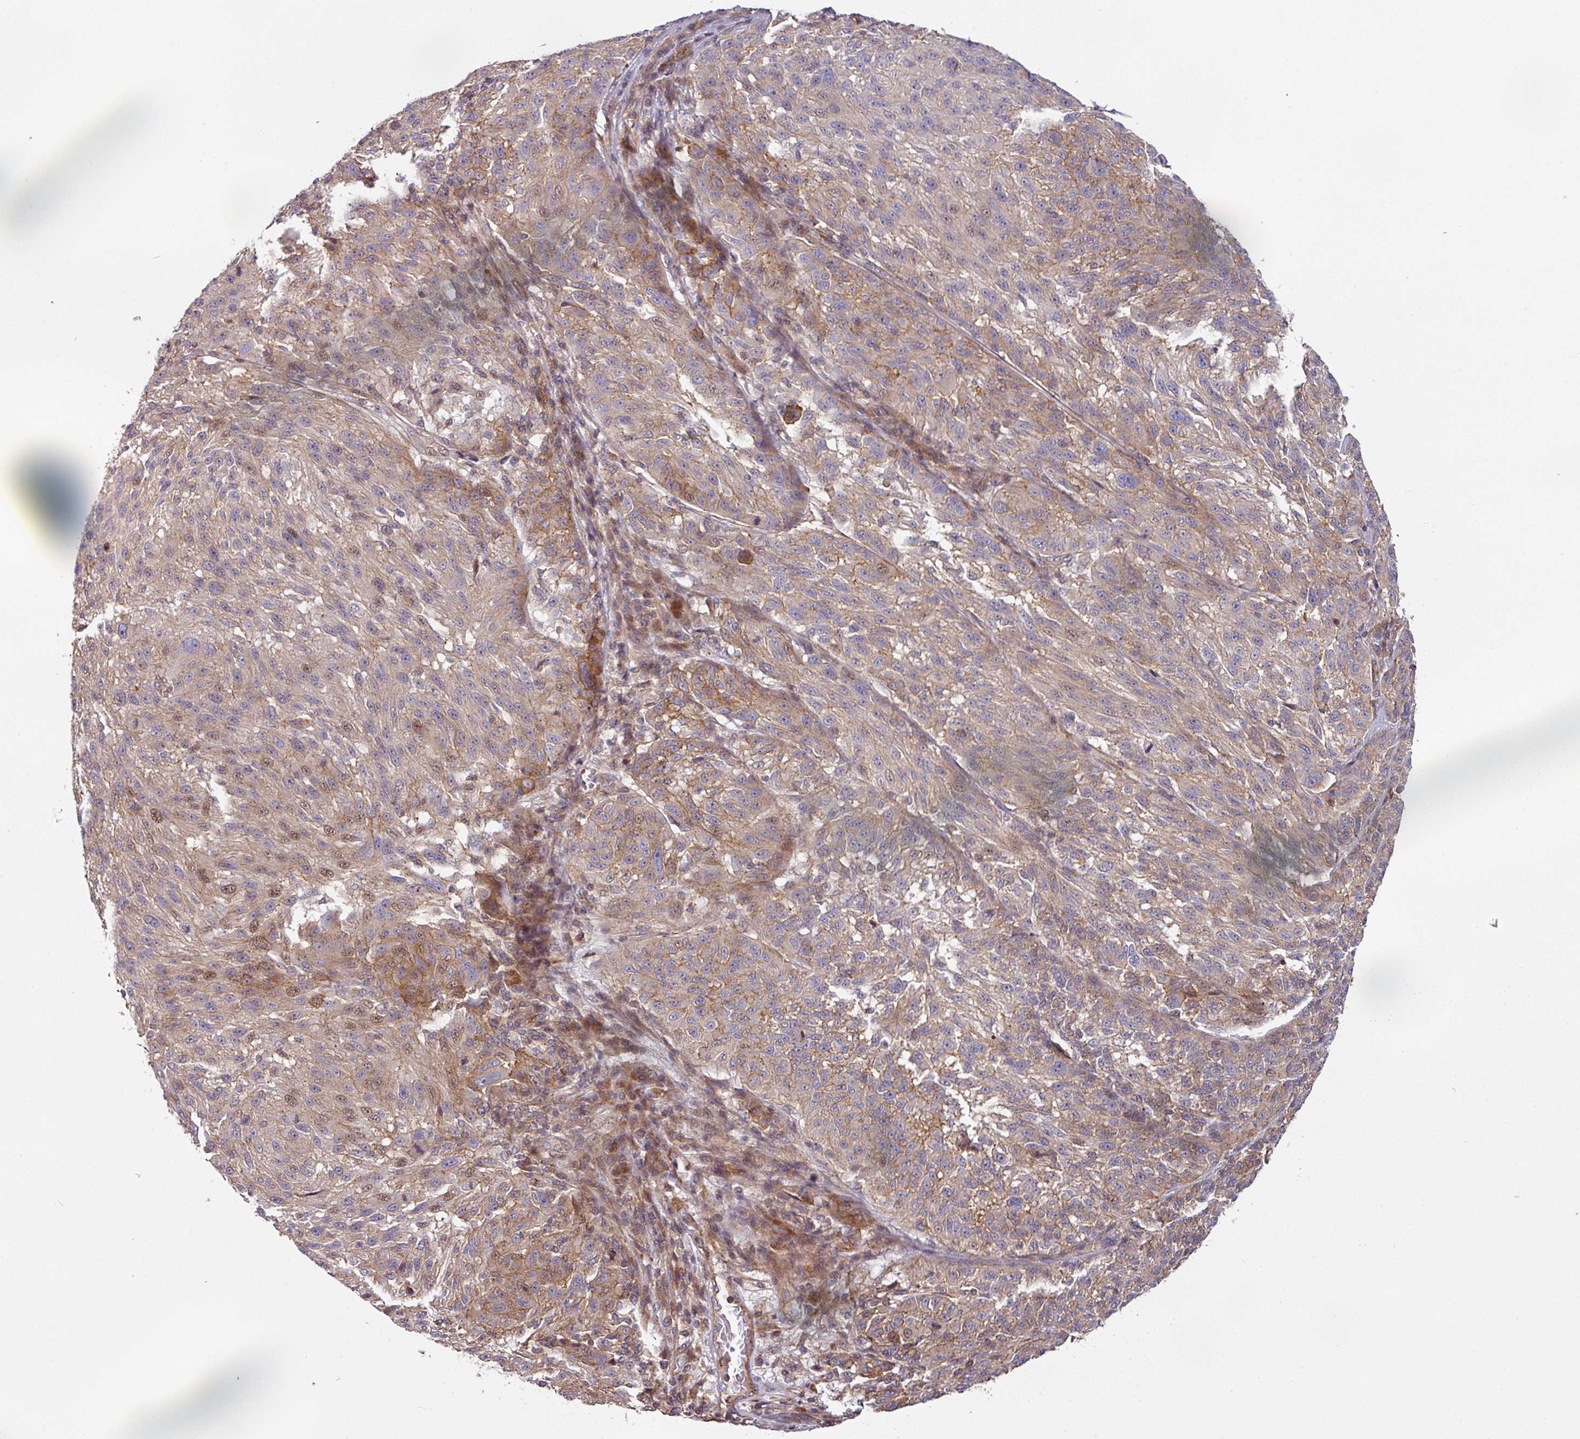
{"staining": {"intensity": "moderate", "quantity": "25%-75%", "location": "cytoplasmic/membranous,nuclear"}, "tissue": "melanoma", "cell_type": "Tumor cells", "image_type": "cancer", "snomed": [{"axis": "morphology", "description": "Malignant melanoma, NOS"}, {"axis": "topography", "description": "Skin"}], "caption": "There is medium levels of moderate cytoplasmic/membranous and nuclear expression in tumor cells of malignant melanoma, as demonstrated by immunohistochemical staining (brown color).", "gene": "CASP2", "patient": {"sex": "male", "age": 53}}